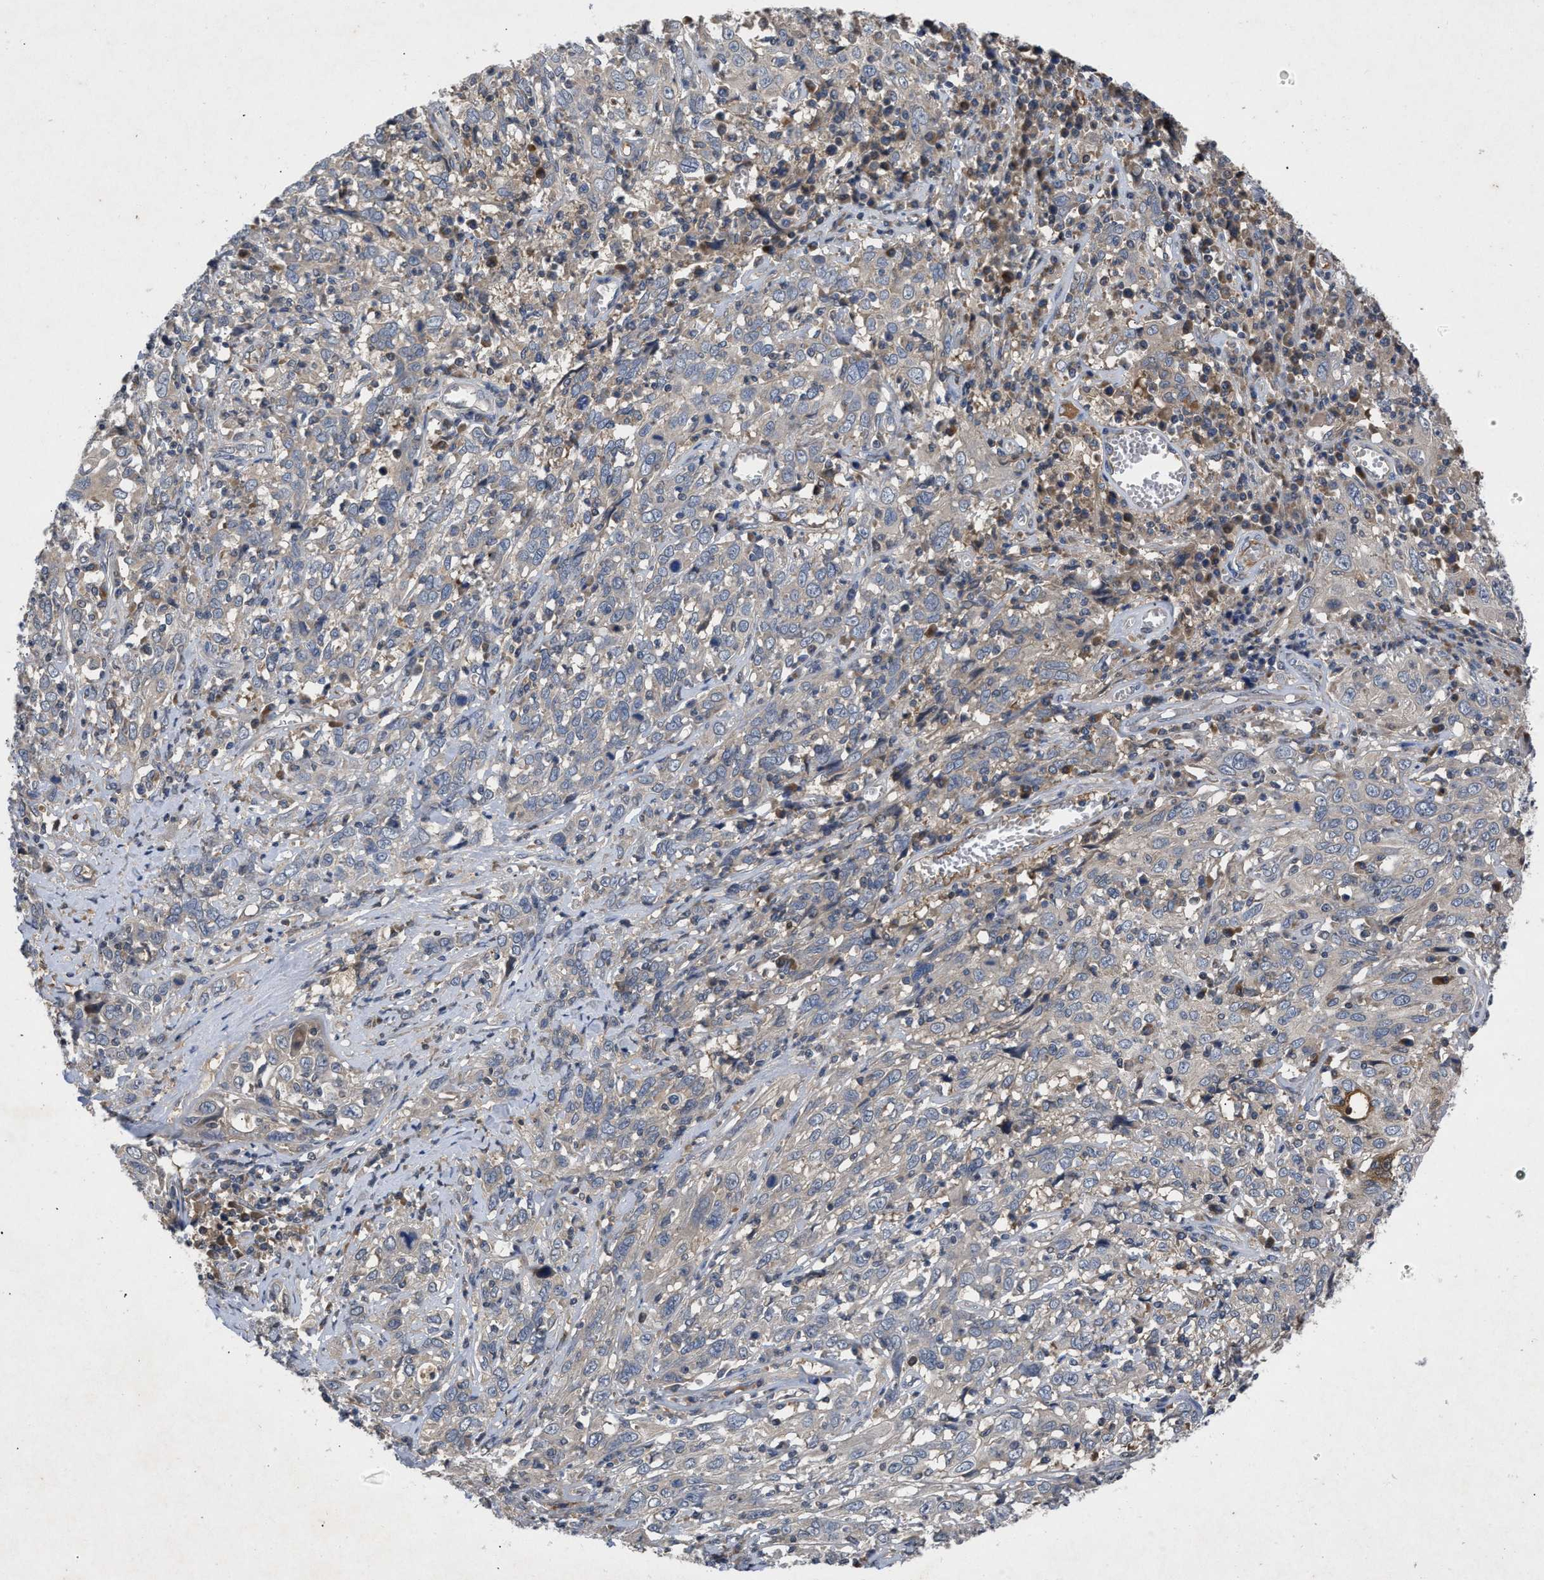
{"staining": {"intensity": "negative", "quantity": "none", "location": "none"}, "tissue": "cervical cancer", "cell_type": "Tumor cells", "image_type": "cancer", "snomed": [{"axis": "morphology", "description": "Squamous cell carcinoma, NOS"}, {"axis": "topography", "description": "Cervix"}], "caption": "High magnification brightfield microscopy of cervical cancer (squamous cell carcinoma) stained with DAB (3,3'-diaminobenzidine) (brown) and counterstained with hematoxylin (blue): tumor cells show no significant positivity.", "gene": "VPS4A", "patient": {"sex": "female", "age": 46}}